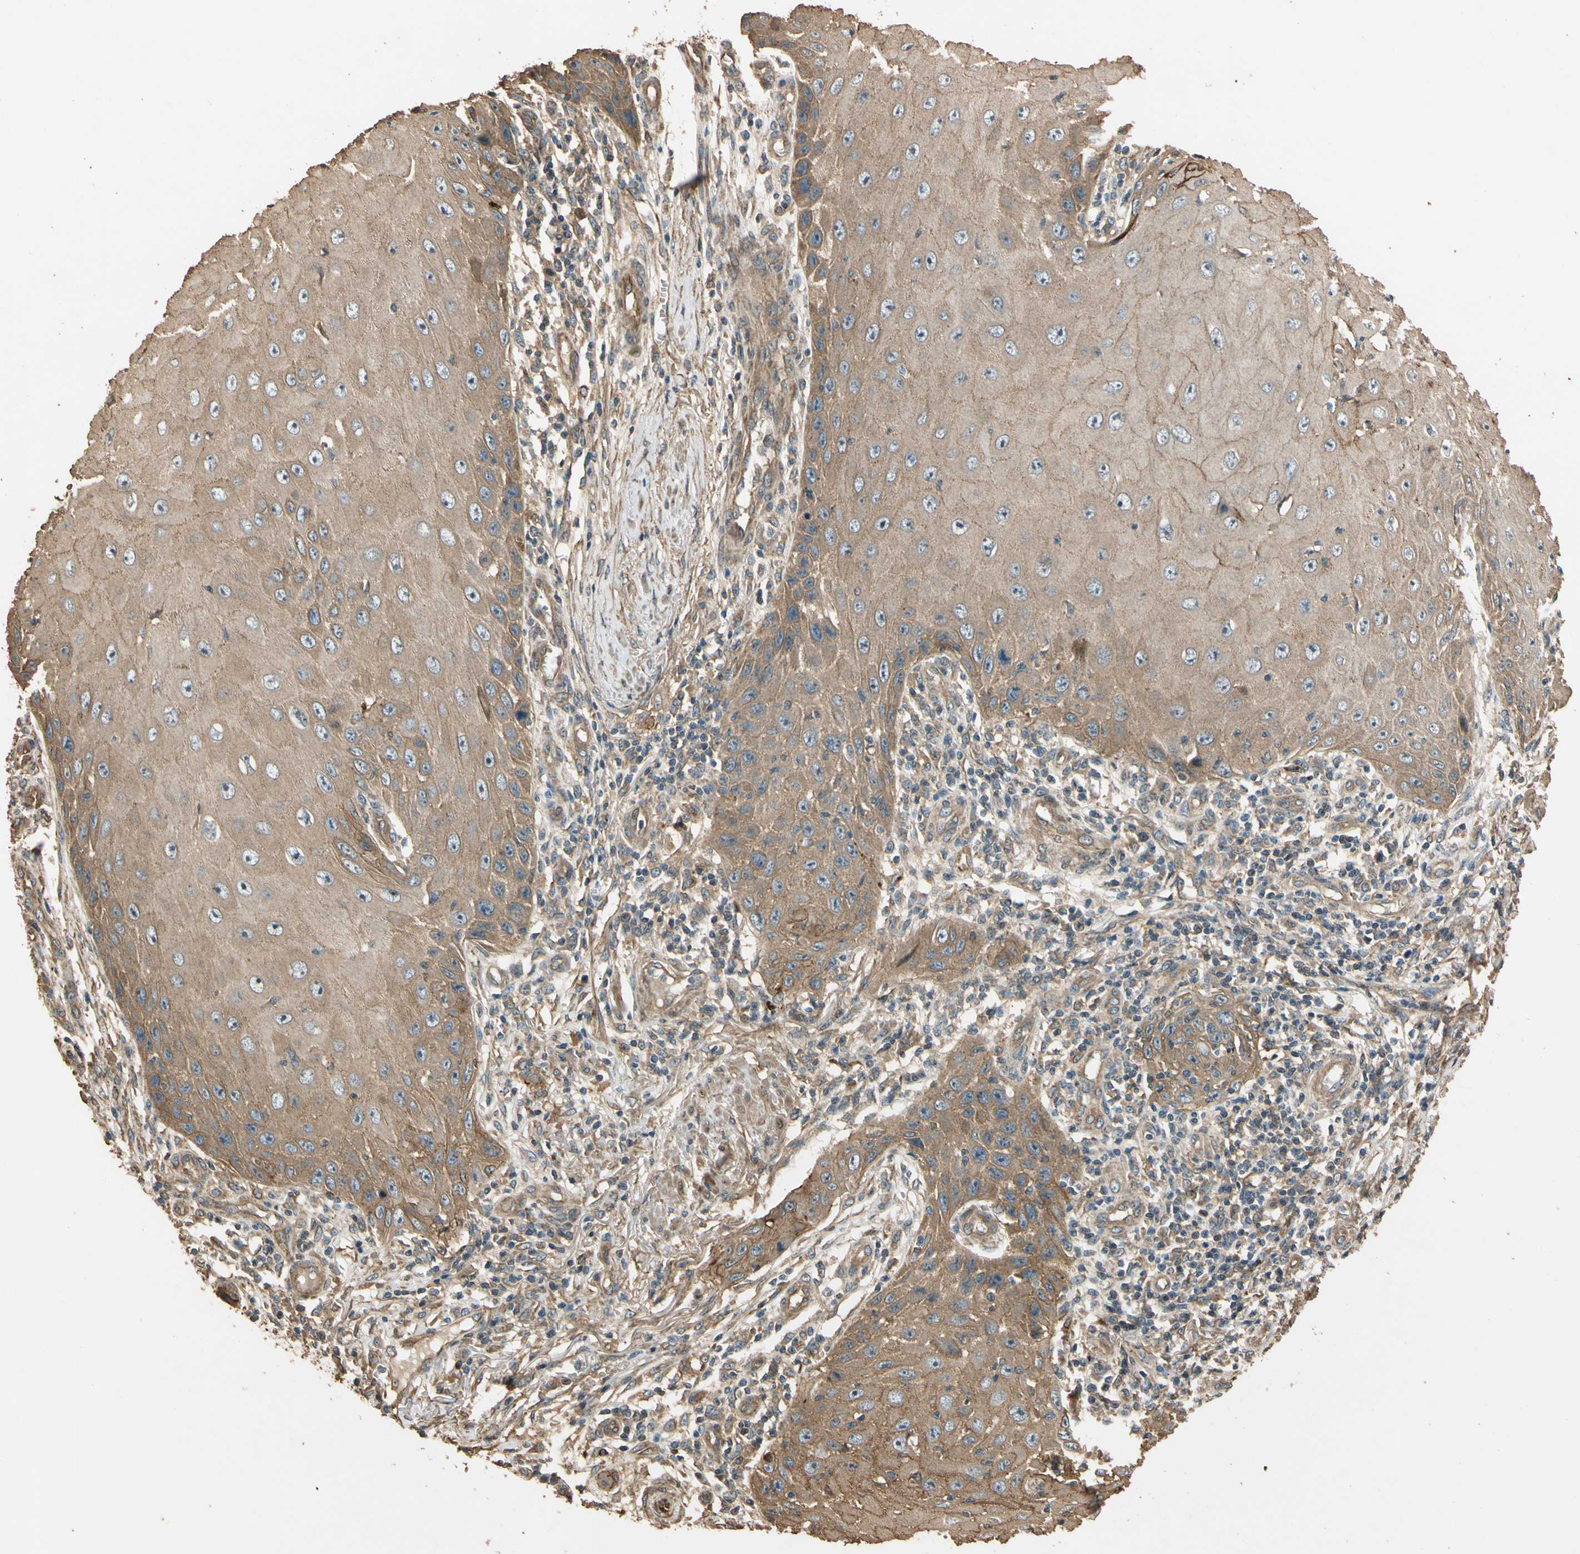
{"staining": {"intensity": "moderate", "quantity": ">75%", "location": "cytoplasmic/membranous"}, "tissue": "skin cancer", "cell_type": "Tumor cells", "image_type": "cancer", "snomed": [{"axis": "morphology", "description": "Squamous cell carcinoma, NOS"}, {"axis": "topography", "description": "Skin"}], "caption": "This micrograph shows immunohistochemistry (IHC) staining of human skin squamous cell carcinoma, with medium moderate cytoplasmic/membranous positivity in approximately >75% of tumor cells.", "gene": "MGRN1", "patient": {"sex": "female", "age": 73}}